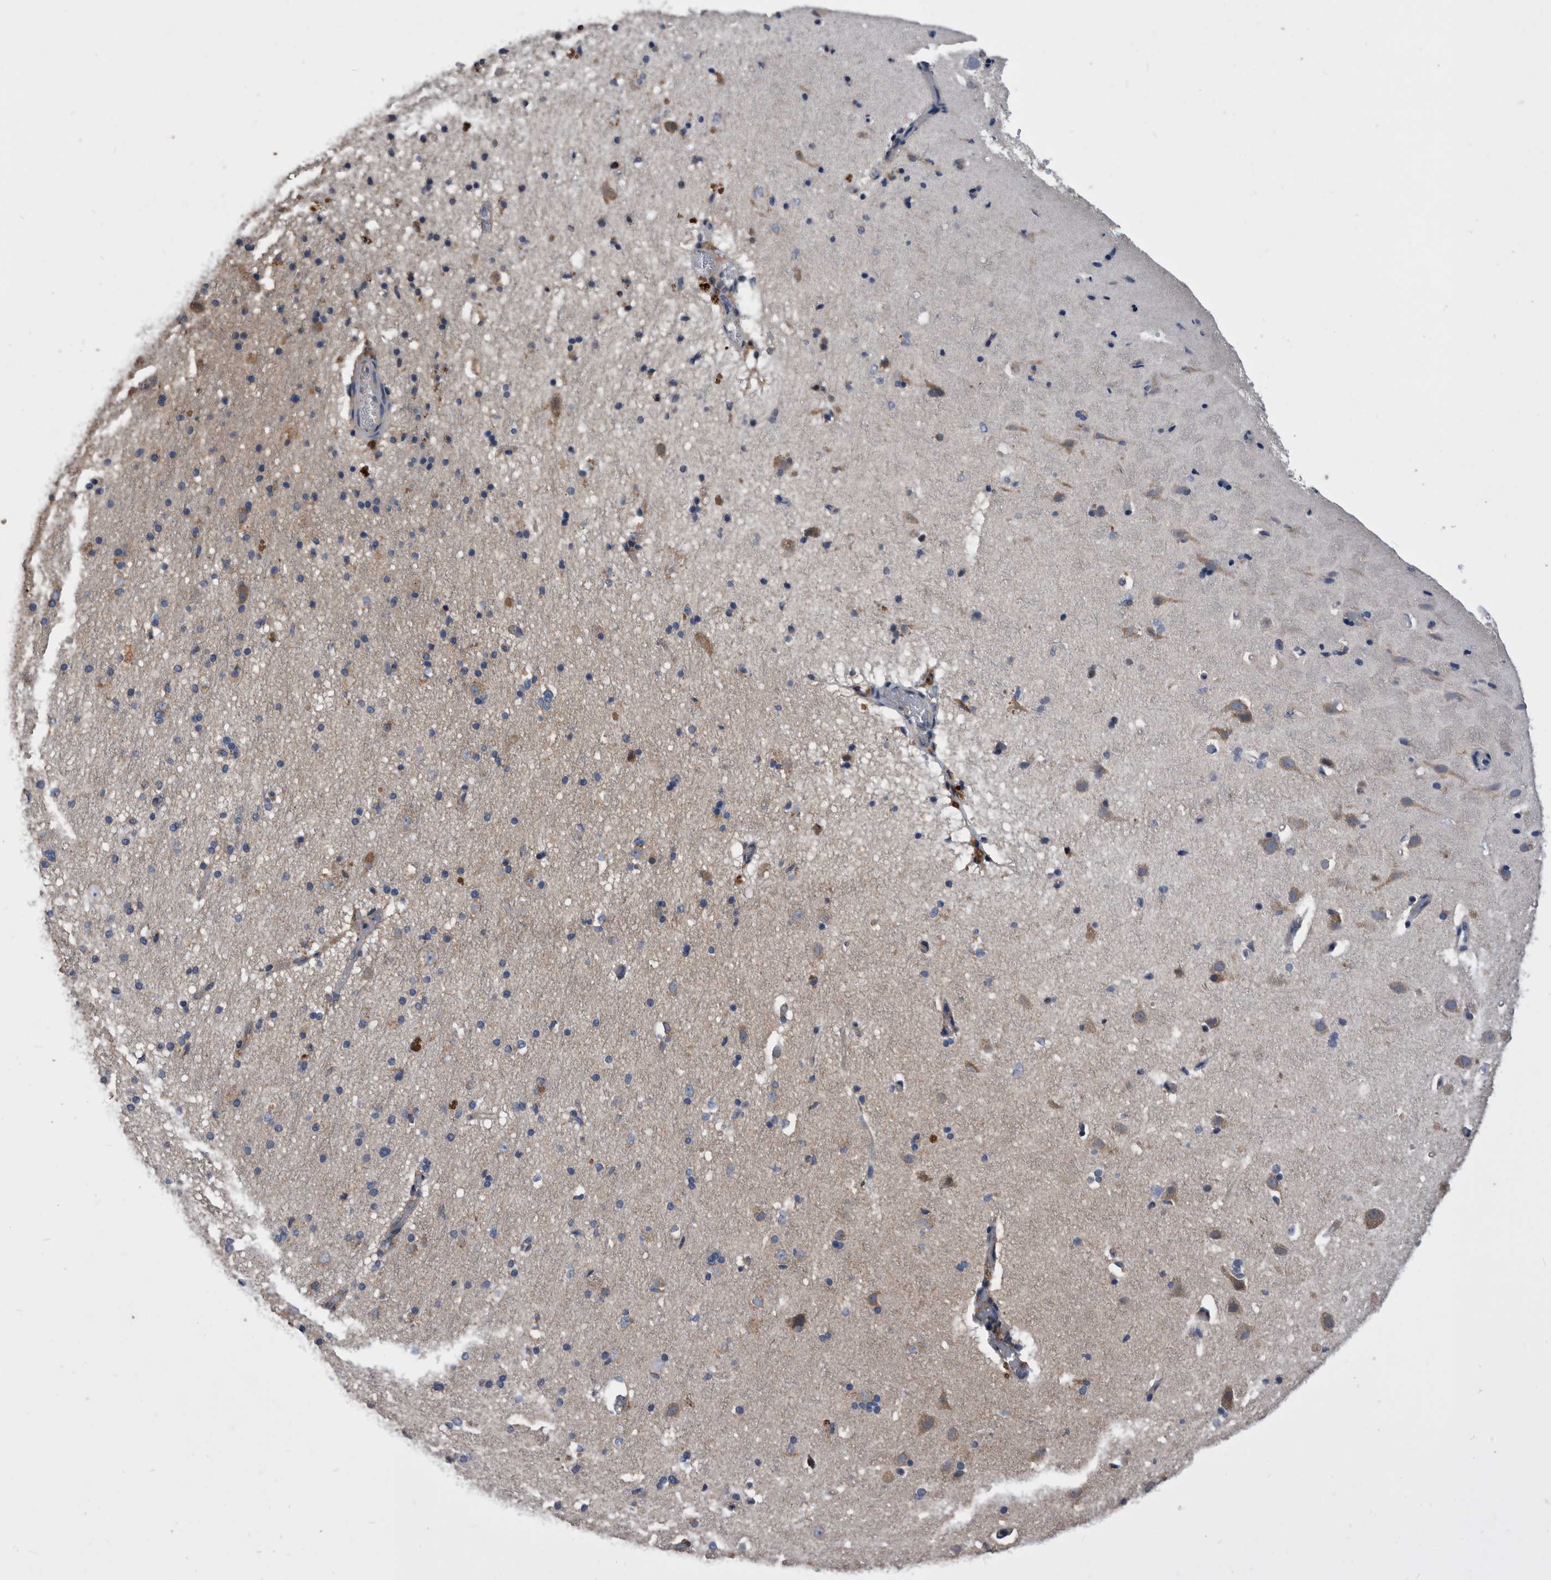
{"staining": {"intensity": "negative", "quantity": "none", "location": "none"}, "tissue": "cerebral cortex", "cell_type": "Endothelial cells", "image_type": "normal", "snomed": [{"axis": "morphology", "description": "Normal tissue, NOS"}, {"axis": "topography", "description": "Cerebral cortex"}], "caption": "Immunohistochemistry (IHC) micrograph of unremarkable cerebral cortex: cerebral cortex stained with DAB (3,3'-diaminobenzidine) demonstrates no significant protein positivity in endothelial cells. Nuclei are stained in blue.", "gene": "NRBP1", "patient": {"sex": "male", "age": 34}}